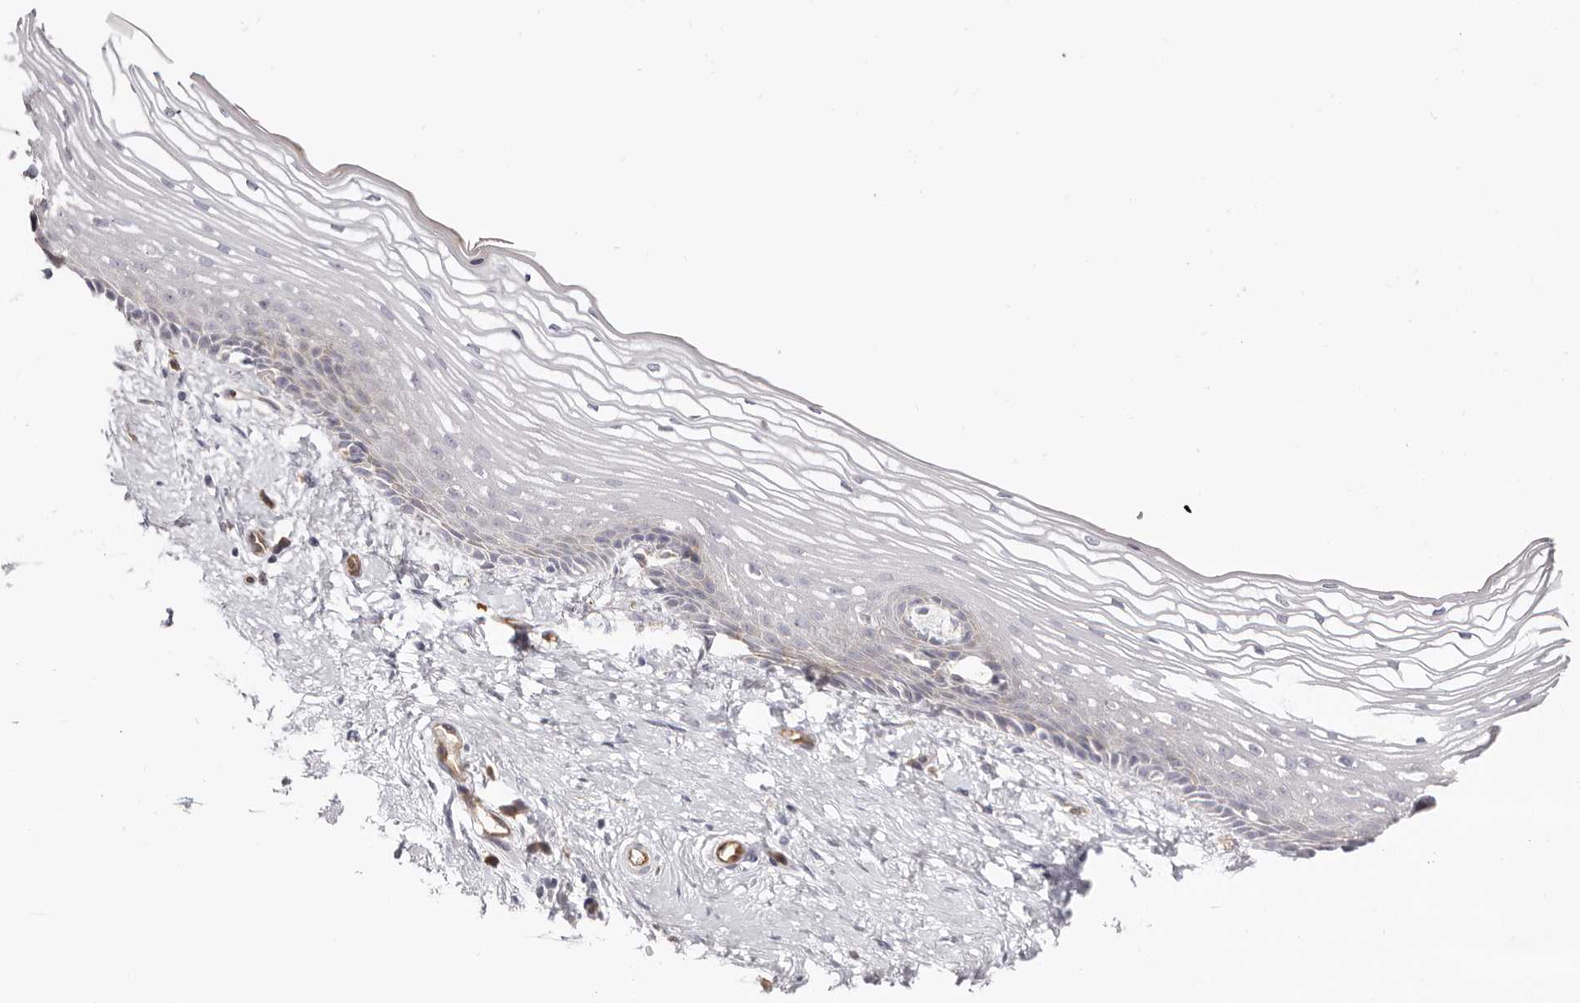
{"staining": {"intensity": "negative", "quantity": "none", "location": "none"}, "tissue": "vagina", "cell_type": "Squamous epithelial cells", "image_type": "normal", "snomed": [{"axis": "morphology", "description": "Normal tissue, NOS"}, {"axis": "topography", "description": "Vagina"}], "caption": "Squamous epithelial cells are negative for protein expression in normal human vagina. (DAB (3,3'-diaminobenzidine) immunohistochemistry (IHC) with hematoxylin counter stain).", "gene": "LAP3", "patient": {"sex": "female", "age": 46}}